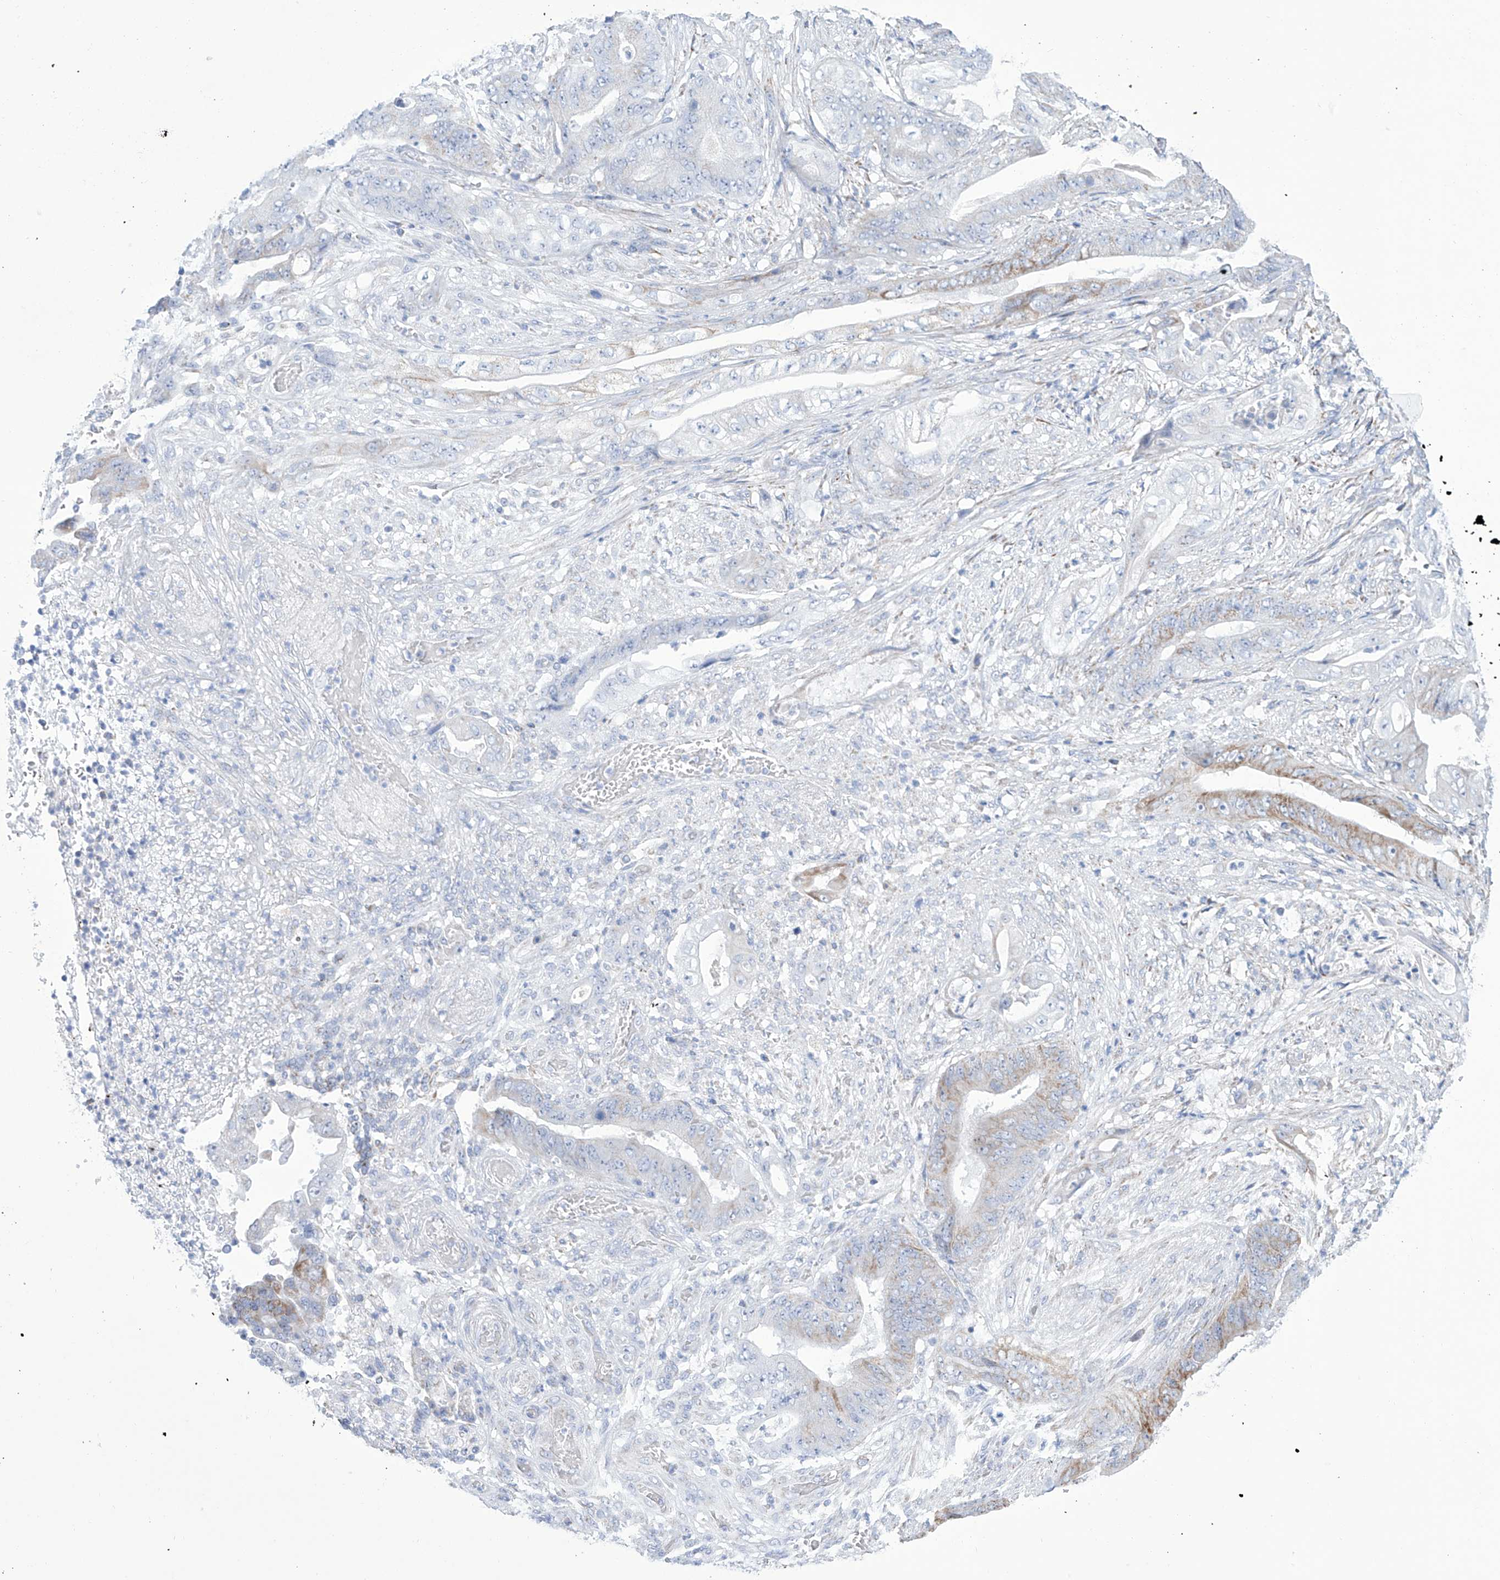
{"staining": {"intensity": "weak", "quantity": "<25%", "location": "cytoplasmic/membranous"}, "tissue": "stomach cancer", "cell_type": "Tumor cells", "image_type": "cancer", "snomed": [{"axis": "morphology", "description": "Adenocarcinoma, NOS"}, {"axis": "topography", "description": "Stomach"}], "caption": "Tumor cells are negative for protein expression in human stomach cancer (adenocarcinoma).", "gene": "ALDH6A1", "patient": {"sex": "female", "age": 73}}